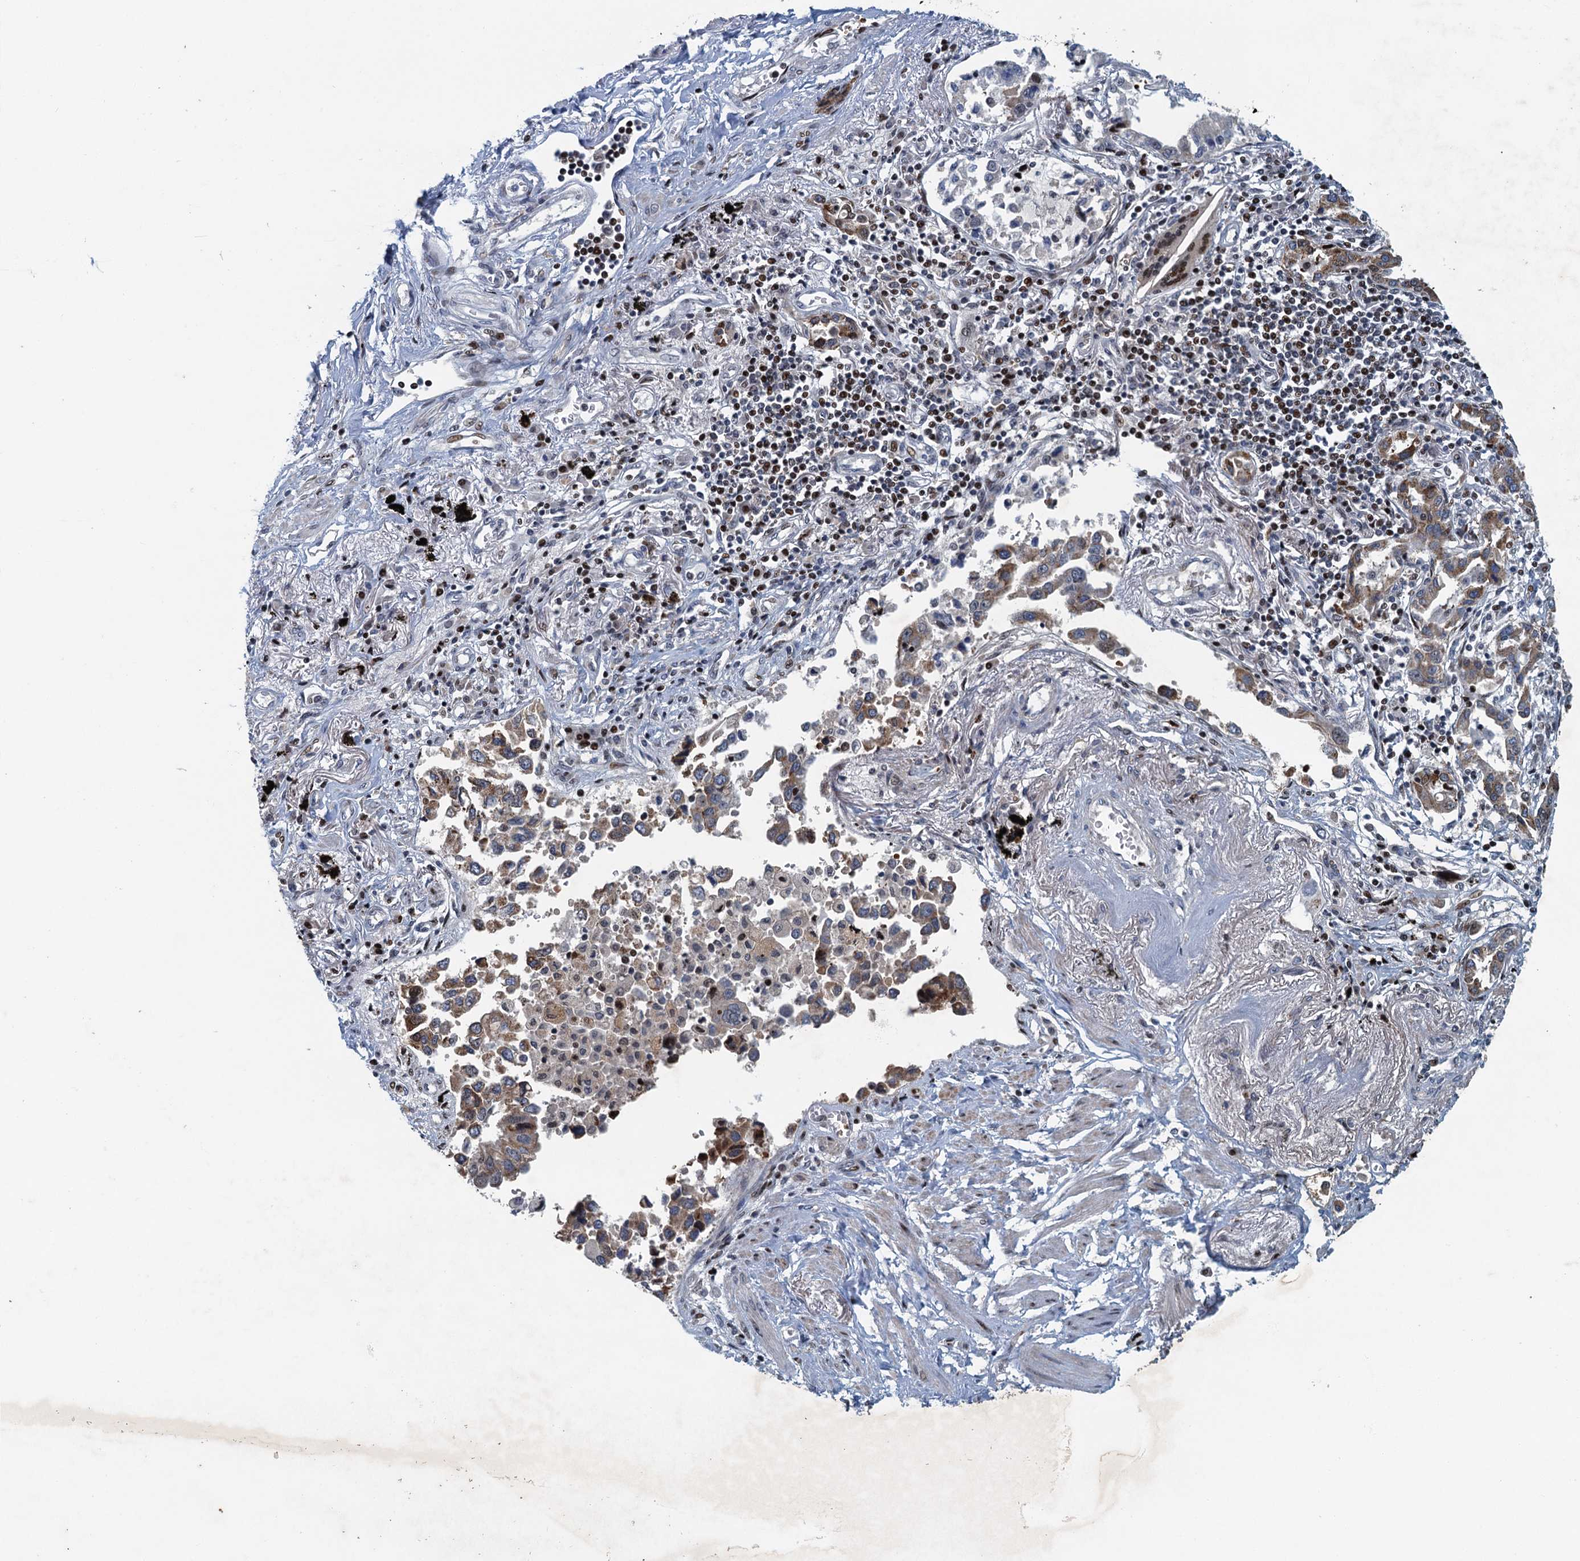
{"staining": {"intensity": "moderate", "quantity": "25%-75%", "location": "cytoplasmic/membranous"}, "tissue": "lung cancer", "cell_type": "Tumor cells", "image_type": "cancer", "snomed": [{"axis": "morphology", "description": "Adenocarcinoma, NOS"}, {"axis": "topography", "description": "Lung"}], "caption": "A high-resolution photomicrograph shows immunohistochemistry staining of adenocarcinoma (lung), which shows moderate cytoplasmic/membranous positivity in about 25%-75% of tumor cells. The protein is stained brown, and the nuclei are stained in blue (DAB (3,3'-diaminobenzidine) IHC with brightfield microscopy, high magnification).", "gene": "ANKRD13D", "patient": {"sex": "male", "age": 67}}